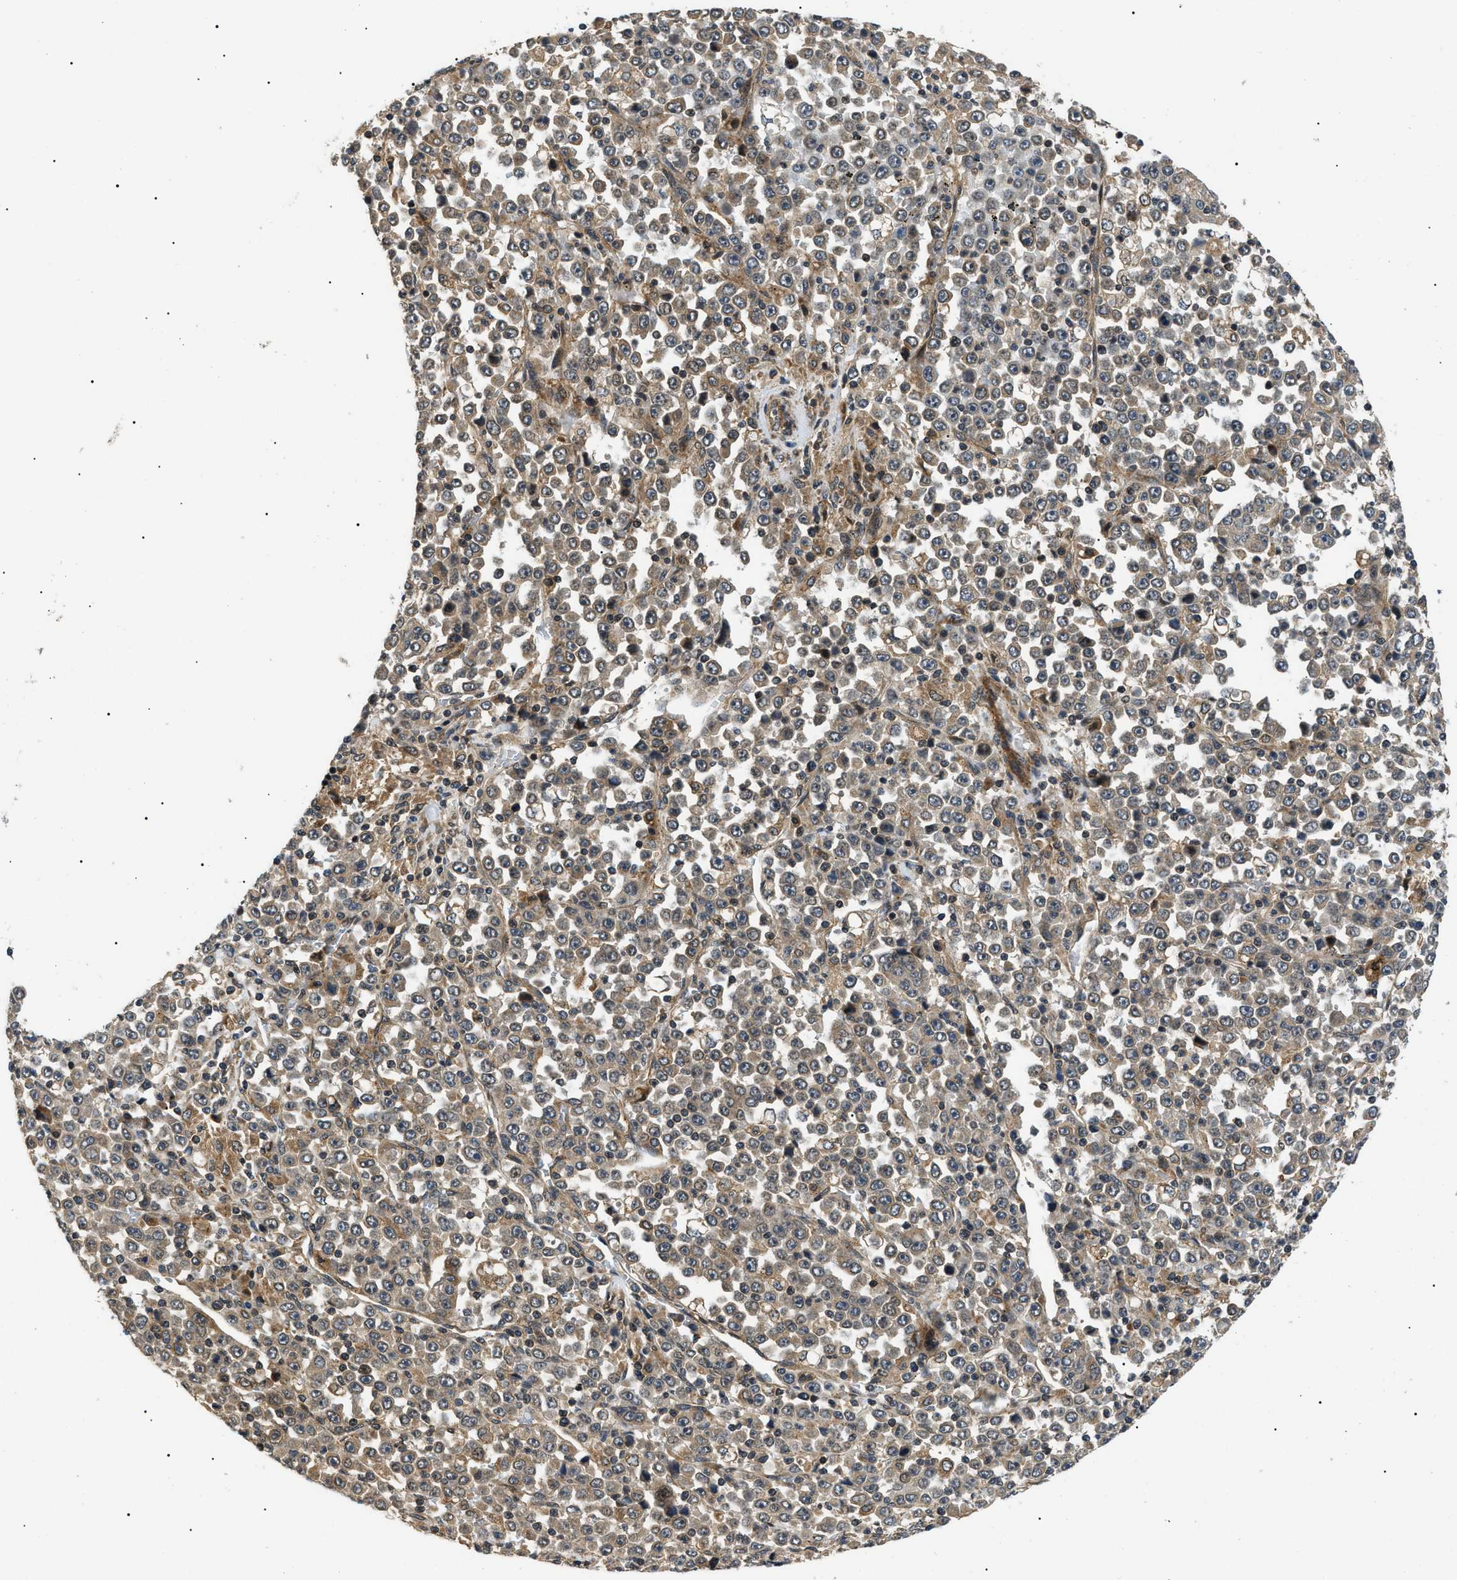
{"staining": {"intensity": "weak", "quantity": ">75%", "location": "cytoplasmic/membranous"}, "tissue": "stomach cancer", "cell_type": "Tumor cells", "image_type": "cancer", "snomed": [{"axis": "morphology", "description": "Normal tissue, NOS"}, {"axis": "morphology", "description": "Adenocarcinoma, NOS"}, {"axis": "topography", "description": "Stomach, upper"}, {"axis": "topography", "description": "Stomach"}], "caption": "Immunohistochemistry (IHC) (DAB (3,3'-diaminobenzidine)) staining of human stomach cancer demonstrates weak cytoplasmic/membranous protein positivity in about >75% of tumor cells.", "gene": "ATP6AP1", "patient": {"sex": "male", "age": 59}}